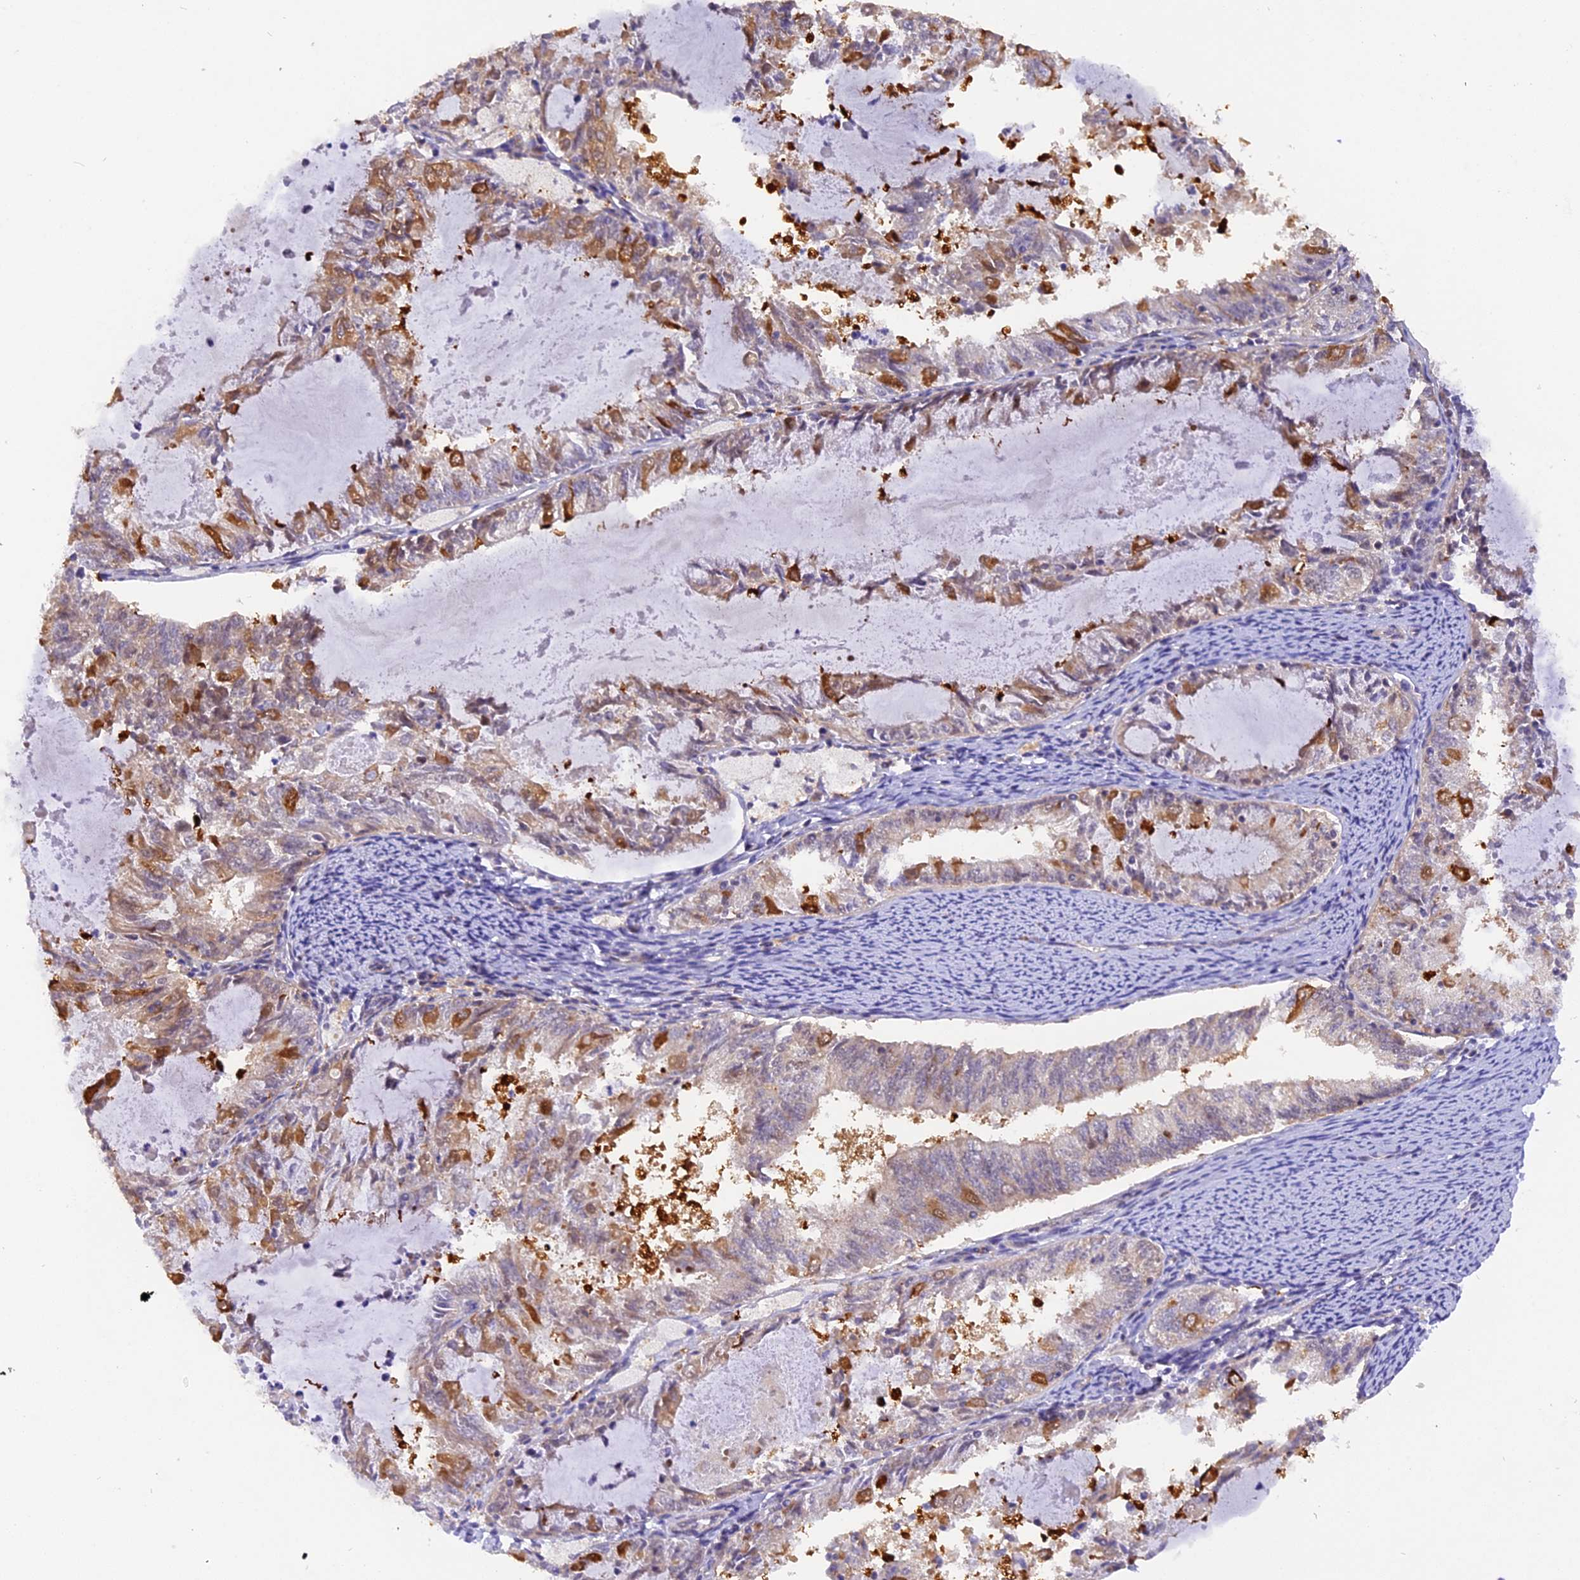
{"staining": {"intensity": "moderate", "quantity": "25%-75%", "location": "cytoplasmic/membranous"}, "tissue": "endometrial cancer", "cell_type": "Tumor cells", "image_type": "cancer", "snomed": [{"axis": "morphology", "description": "Adenocarcinoma, NOS"}, {"axis": "topography", "description": "Endometrium"}], "caption": "Immunohistochemistry micrograph of neoplastic tissue: adenocarcinoma (endometrial) stained using immunohistochemistry shows medium levels of moderate protein expression localized specifically in the cytoplasmic/membranous of tumor cells, appearing as a cytoplasmic/membranous brown color.", "gene": "SAMD4A", "patient": {"sex": "female", "age": 57}}